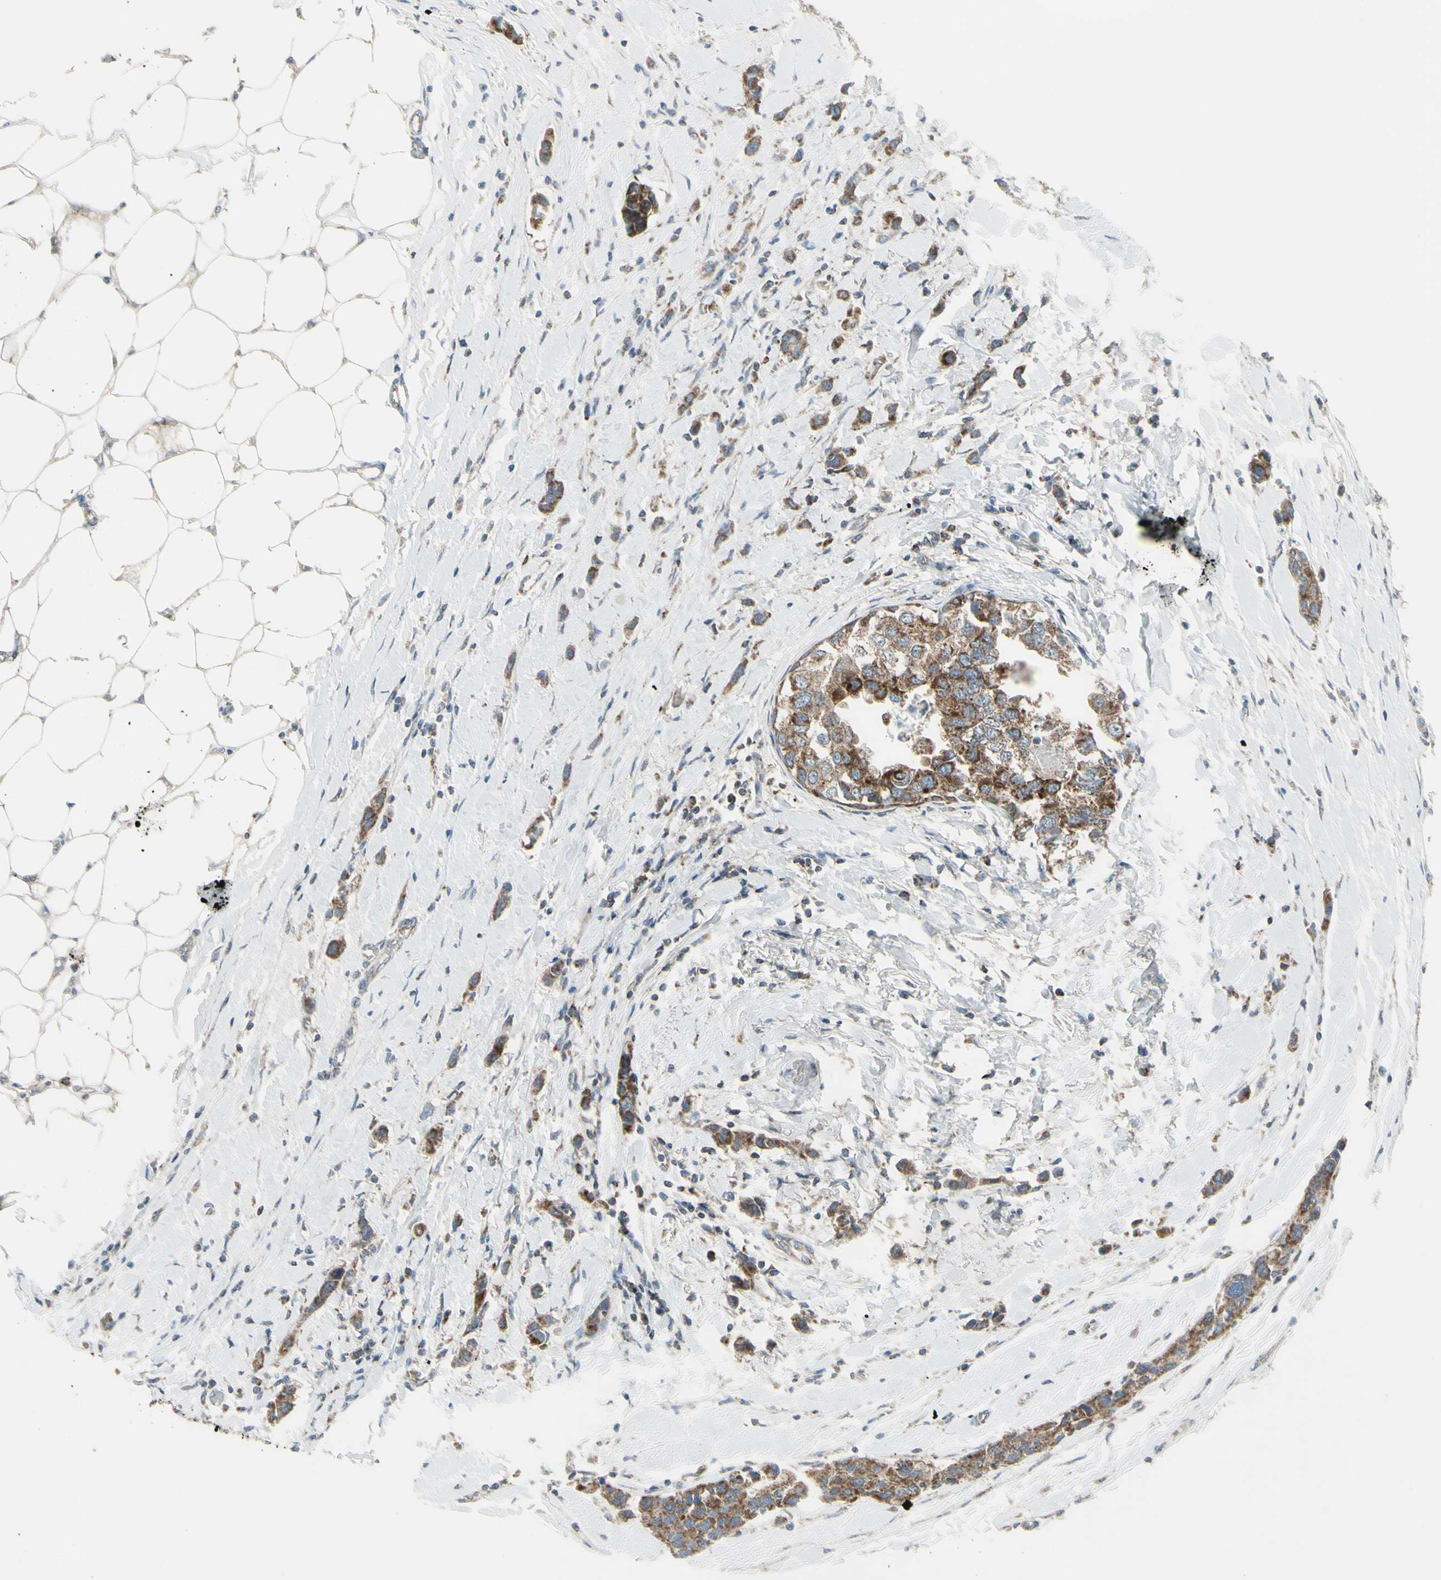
{"staining": {"intensity": "moderate", "quantity": ">75%", "location": "cytoplasmic/membranous"}, "tissue": "breast cancer", "cell_type": "Tumor cells", "image_type": "cancer", "snomed": [{"axis": "morphology", "description": "Normal tissue, NOS"}, {"axis": "morphology", "description": "Duct carcinoma"}, {"axis": "topography", "description": "Breast"}], "caption": "The image exhibits staining of breast cancer (intraductal carcinoma), revealing moderate cytoplasmic/membranous protein positivity (brown color) within tumor cells.", "gene": "FAM171B", "patient": {"sex": "female", "age": 50}}